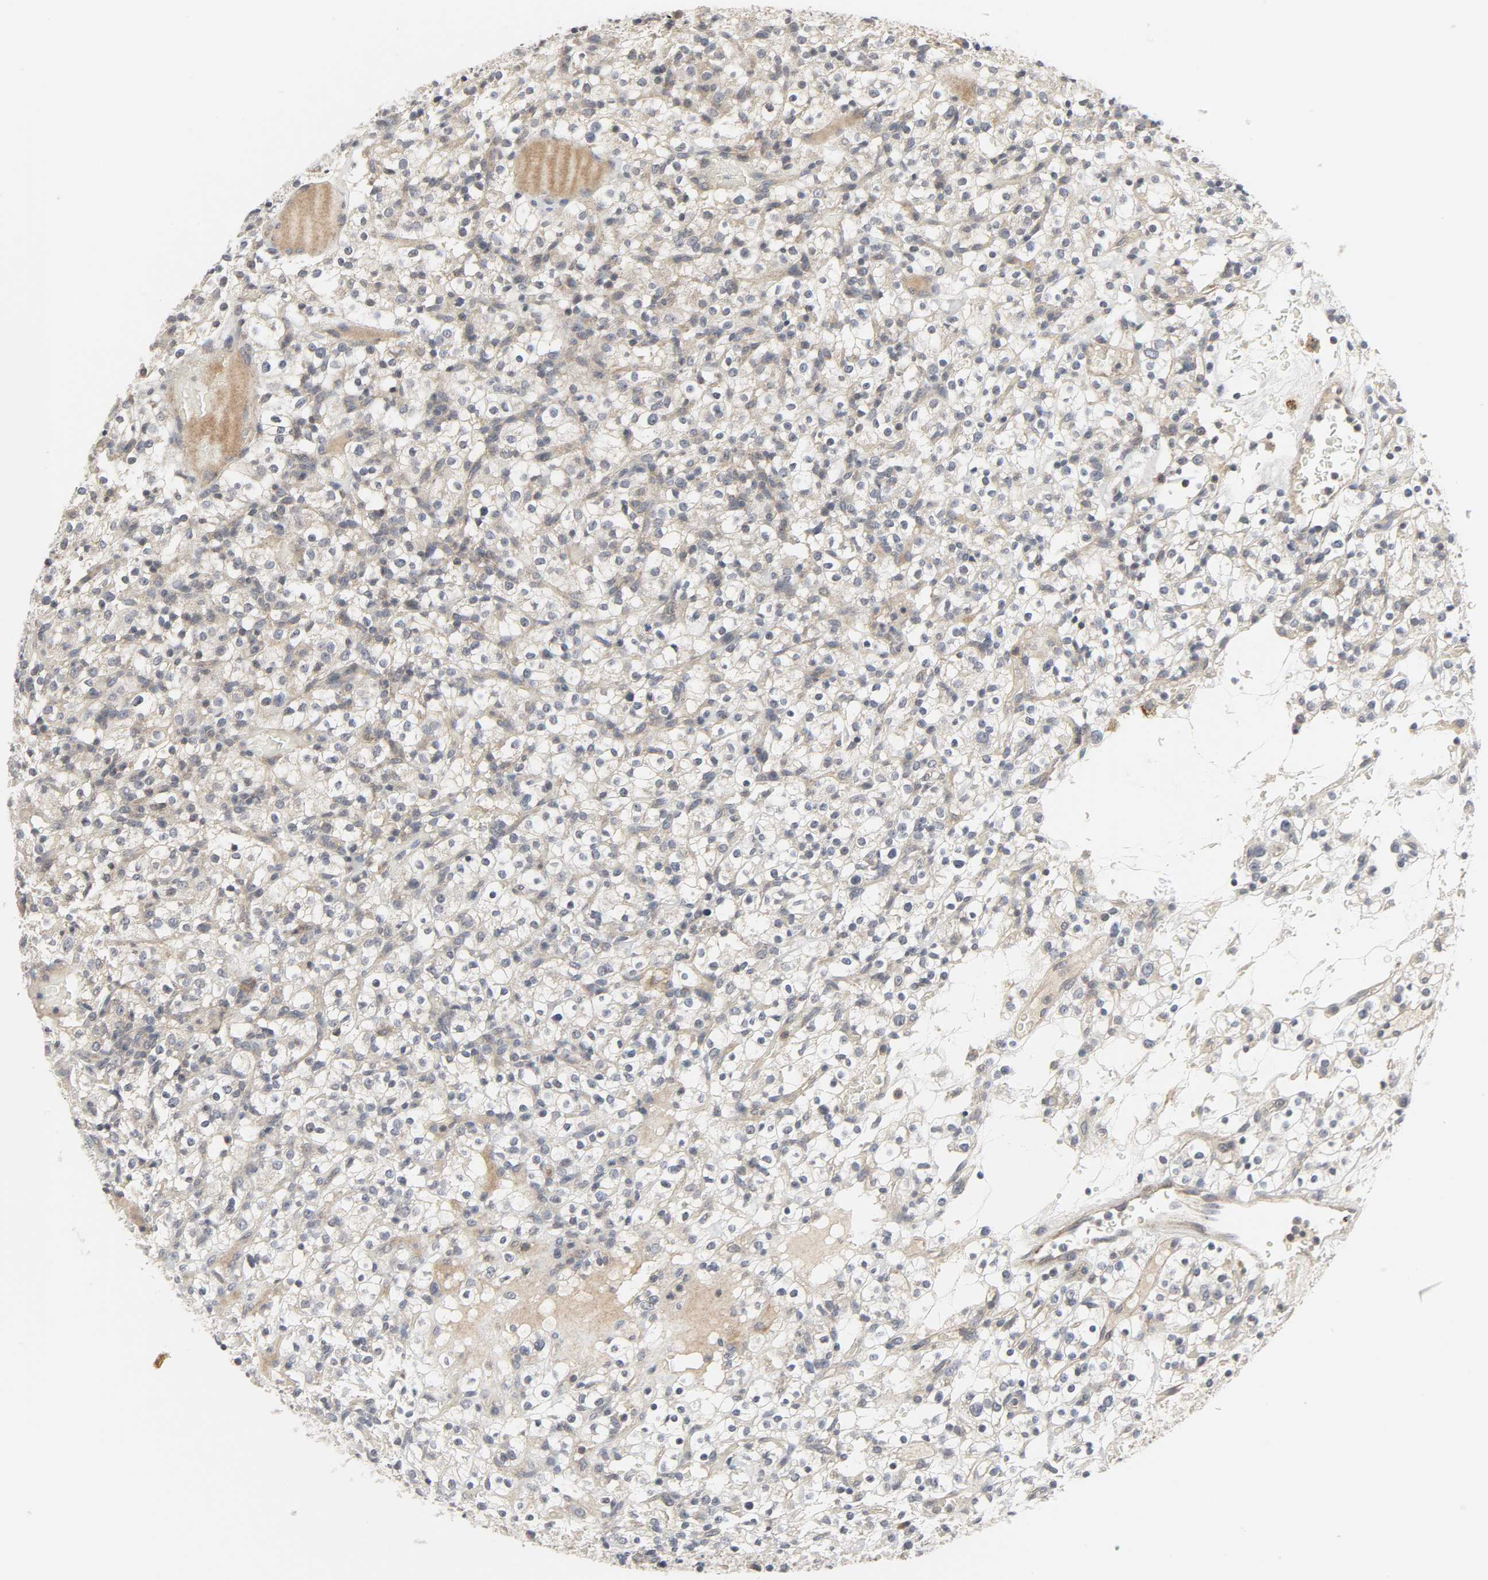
{"staining": {"intensity": "weak", "quantity": "25%-75%", "location": "cytoplasmic/membranous"}, "tissue": "renal cancer", "cell_type": "Tumor cells", "image_type": "cancer", "snomed": [{"axis": "morphology", "description": "Normal tissue, NOS"}, {"axis": "morphology", "description": "Adenocarcinoma, NOS"}, {"axis": "topography", "description": "Kidney"}], "caption": "Renal cancer was stained to show a protein in brown. There is low levels of weak cytoplasmic/membranous positivity in approximately 25%-75% of tumor cells.", "gene": "CLIP1", "patient": {"sex": "female", "age": 72}}